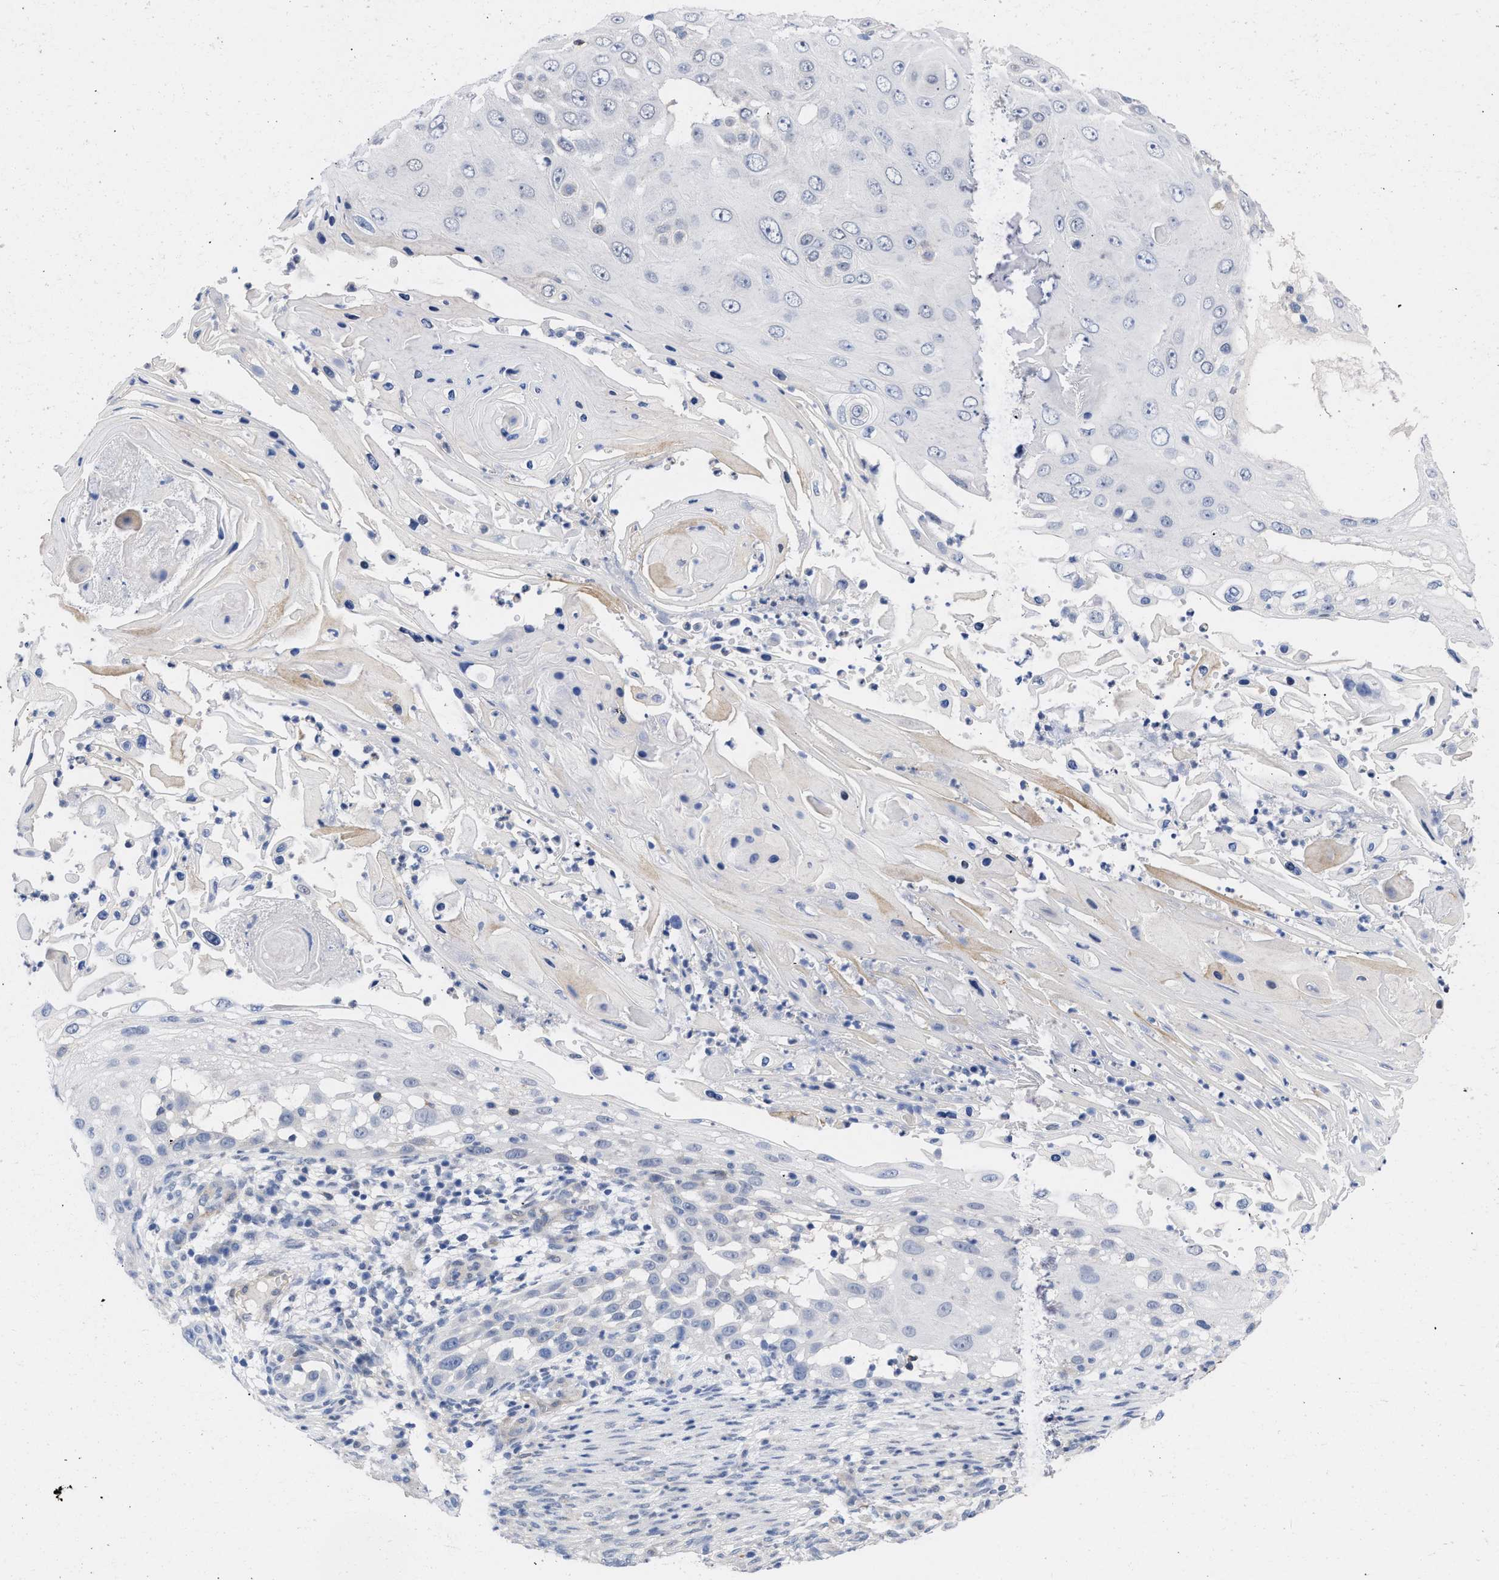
{"staining": {"intensity": "negative", "quantity": "none", "location": "none"}, "tissue": "skin cancer", "cell_type": "Tumor cells", "image_type": "cancer", "snomed": [{"axis": "morphology", "description": "Squamous cell carcinoma, NOS"}, {"axis": "topography", "description": "Skin"}], "caption": "Micrograph shows no significant protein expression in tumor cells of skin cancer (squamous cell carcinoma).", "gene": "THRA", "patient": {"sex": "female", "age": 44}}